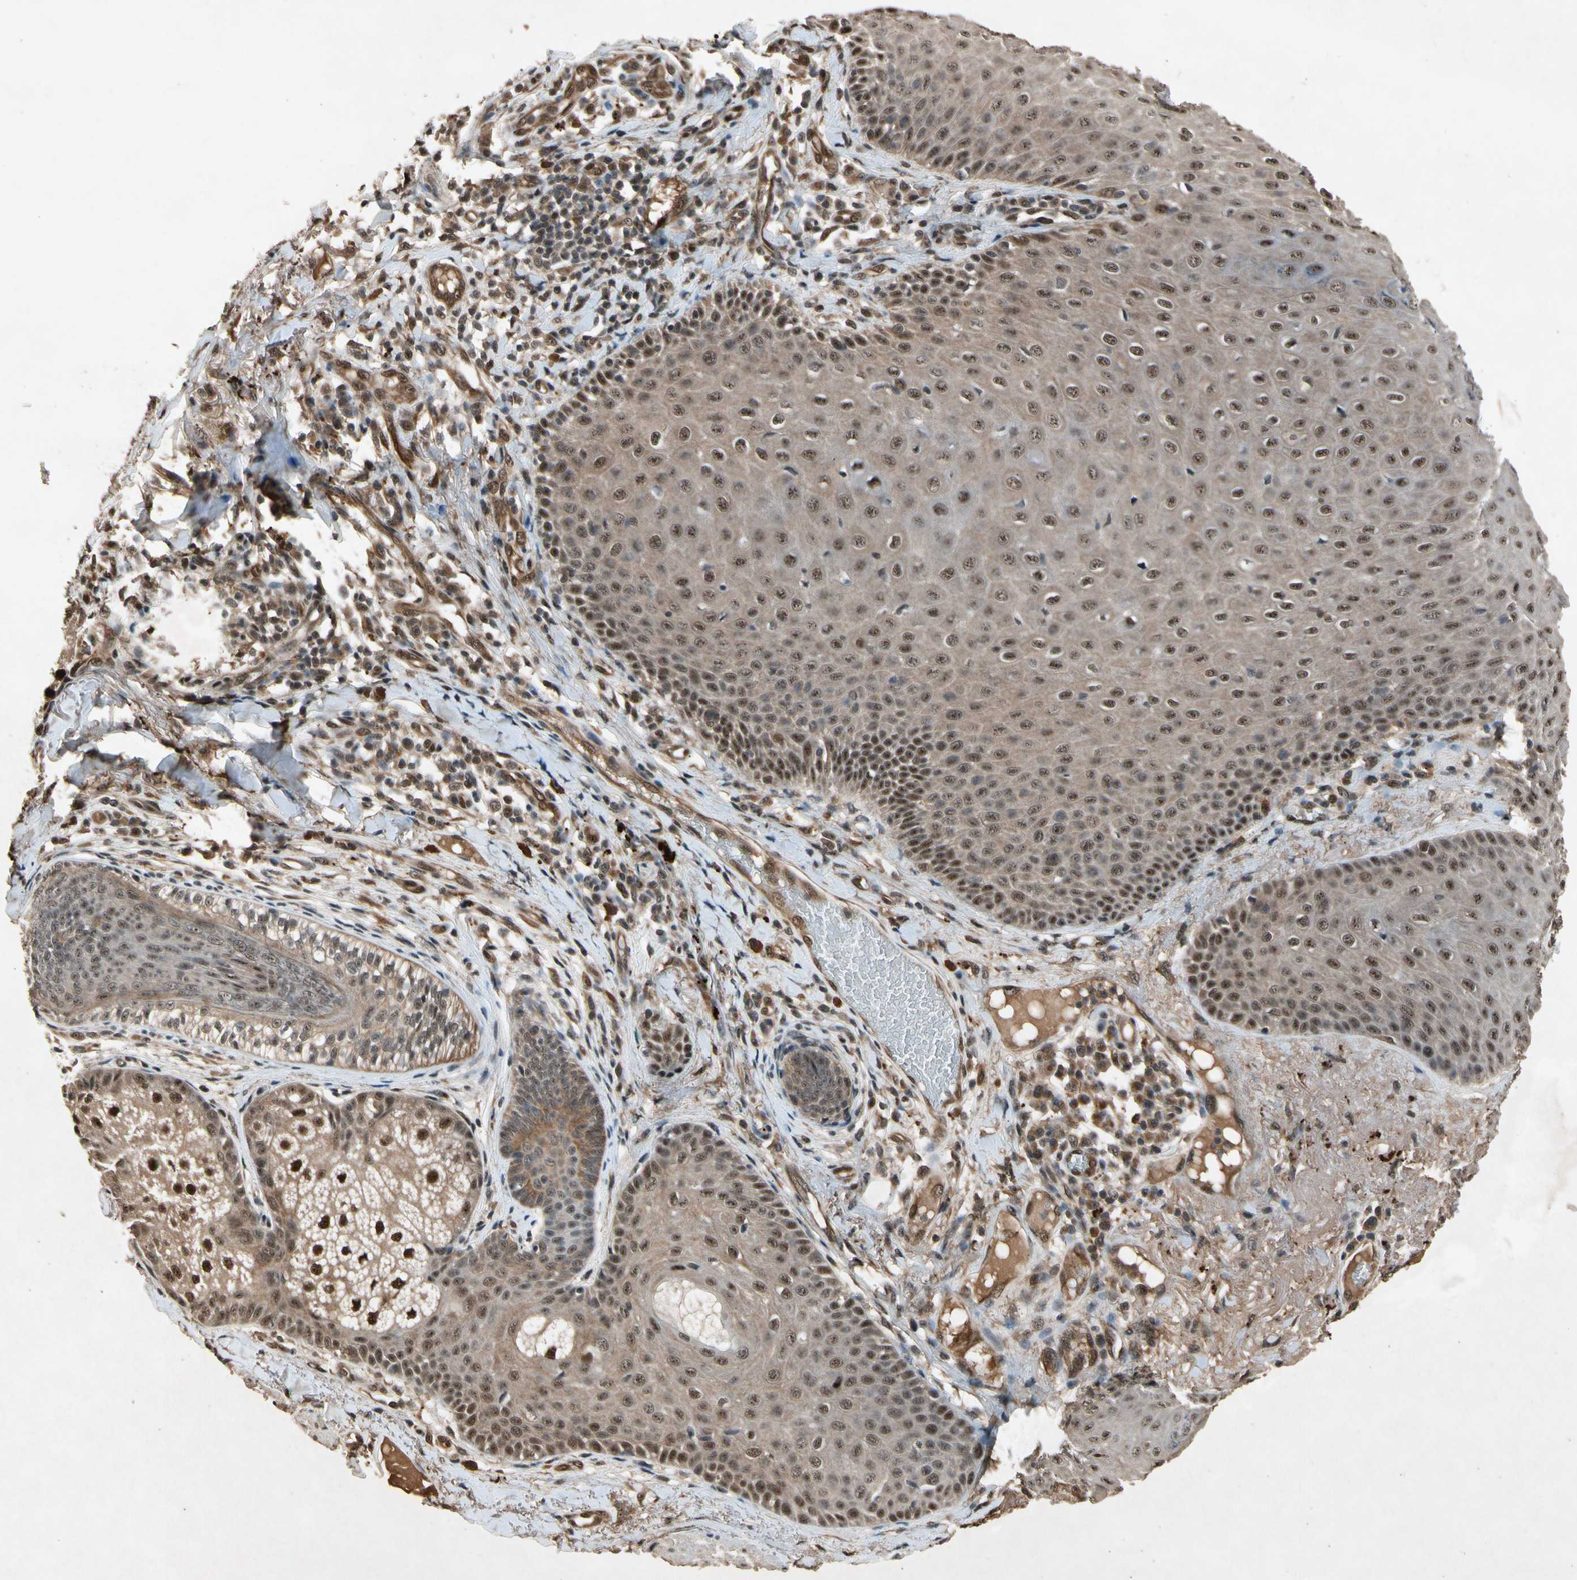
{"staining": {"intensity": "moderate", "quantity": ">75%", "location": "cytoplasmic/membranous,nuclear"}, "tissue": "skin cancer", "cell_type": "Tumor cells", "image_type": "cancer", "snomed": [{"axis": "morphology", "description": "Normal tissue, NOS"}, {"axis": "morphology", "description": "Basal cell carcinoma"}, {"axis": "topography", "description": "Skin"}], "caption": "Skin basal cell carcinoma tissue displays moderate cytoplasmic/membranous and nuclear positivity in about >75% of tumor cells", "gene": "PML", "patient": {"sex": "male", "age": 52}}